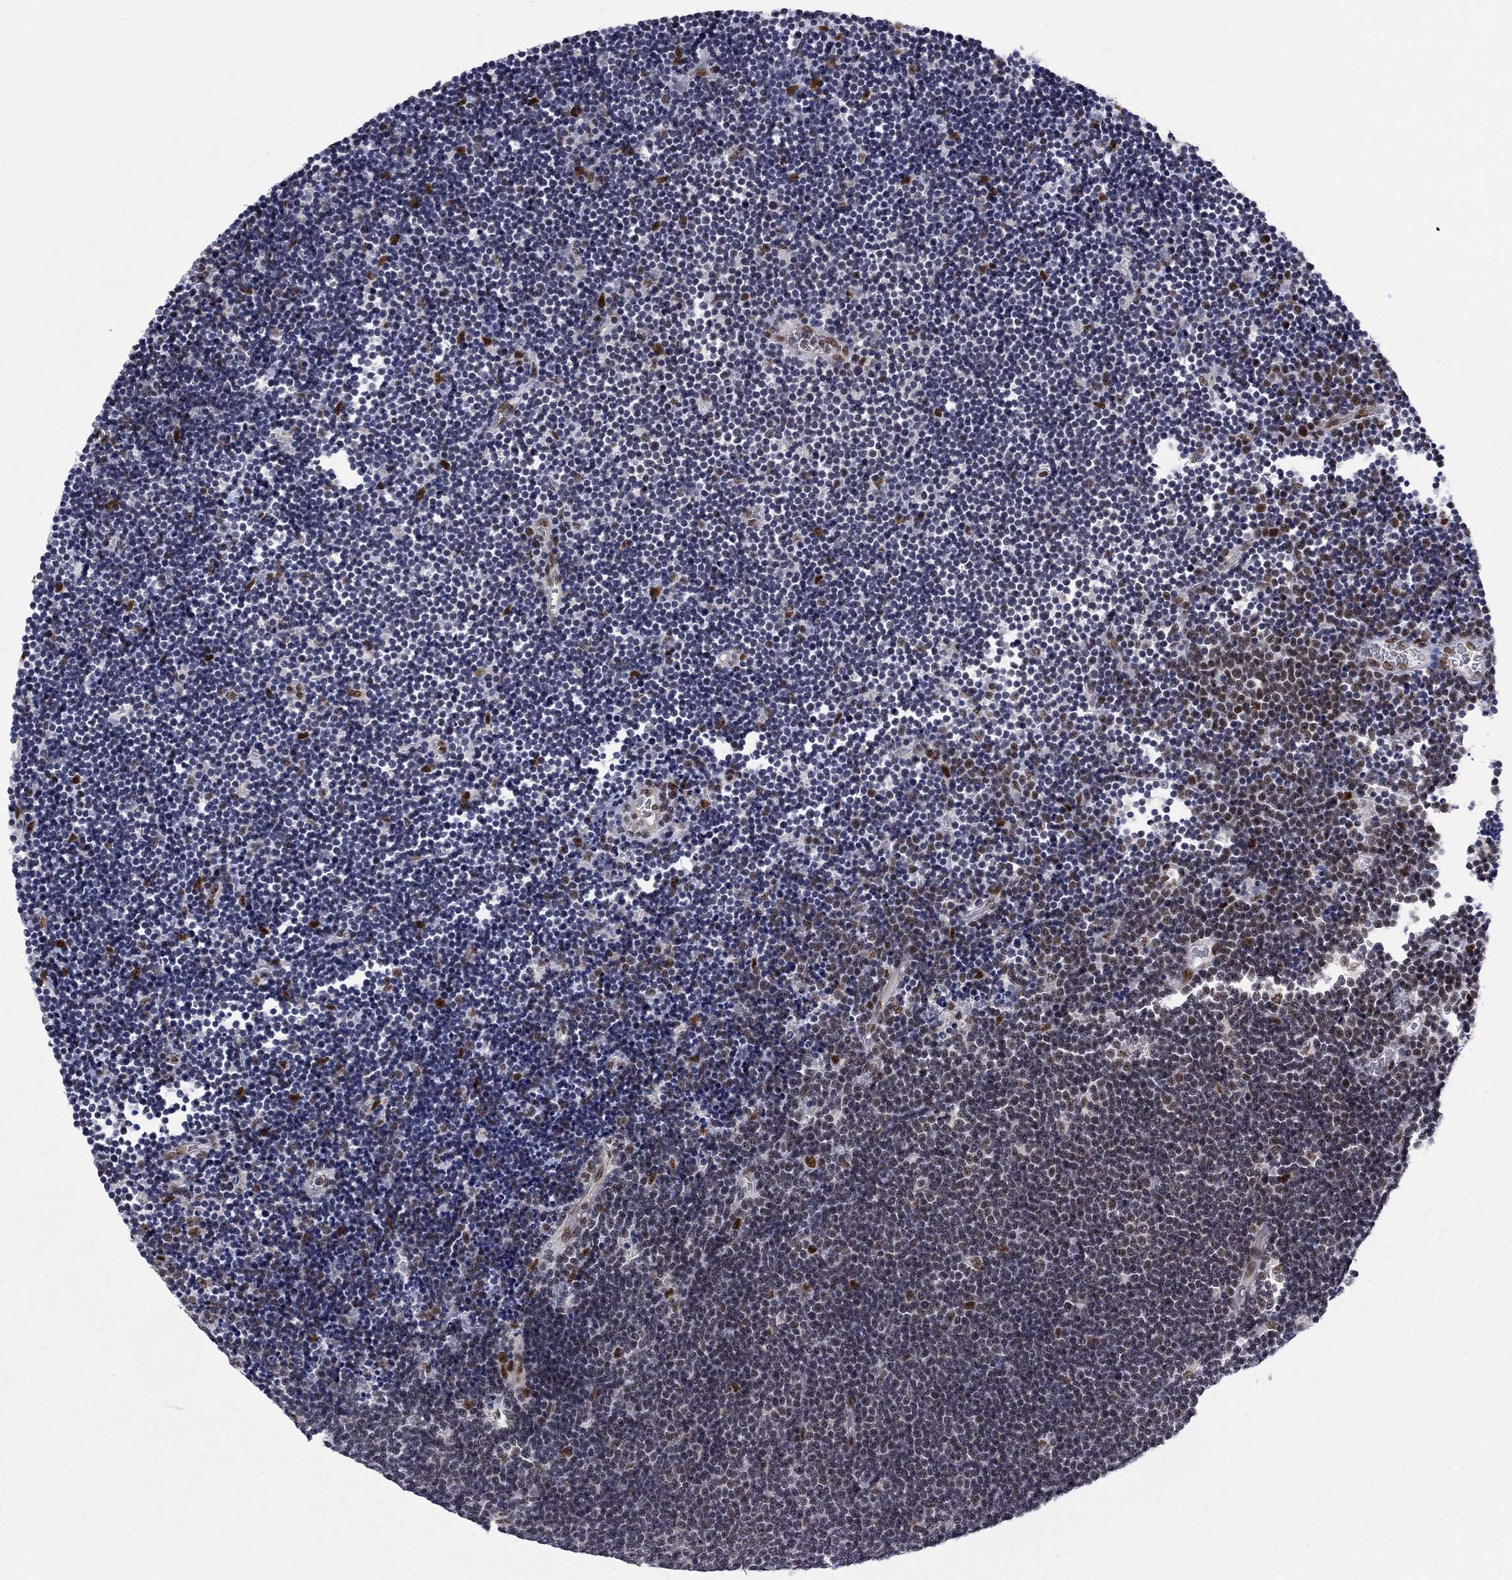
{"staining": {"intensity": "negative", "quantity": "none", "location": "none"}, "tissue": "lymphoma", "cell_type": "Tumor cells", "image_type": "cancer", "snomed": [{"axis": "morphology", "description": "Malignant lymphoma, non-Hodgkin's type, Low grade"}, {"axis": "topography", "description": "Brain"}], "caption": "Photomicrograph shows no significant protein positivity in tumor cells of malignant lymphoma, non-Hodgkin's type (low-grade). (DAB IHC with hematoxylin counter stain).", "gene": "FYTTD1", "patient": {"sex": "female", "age": 66}}